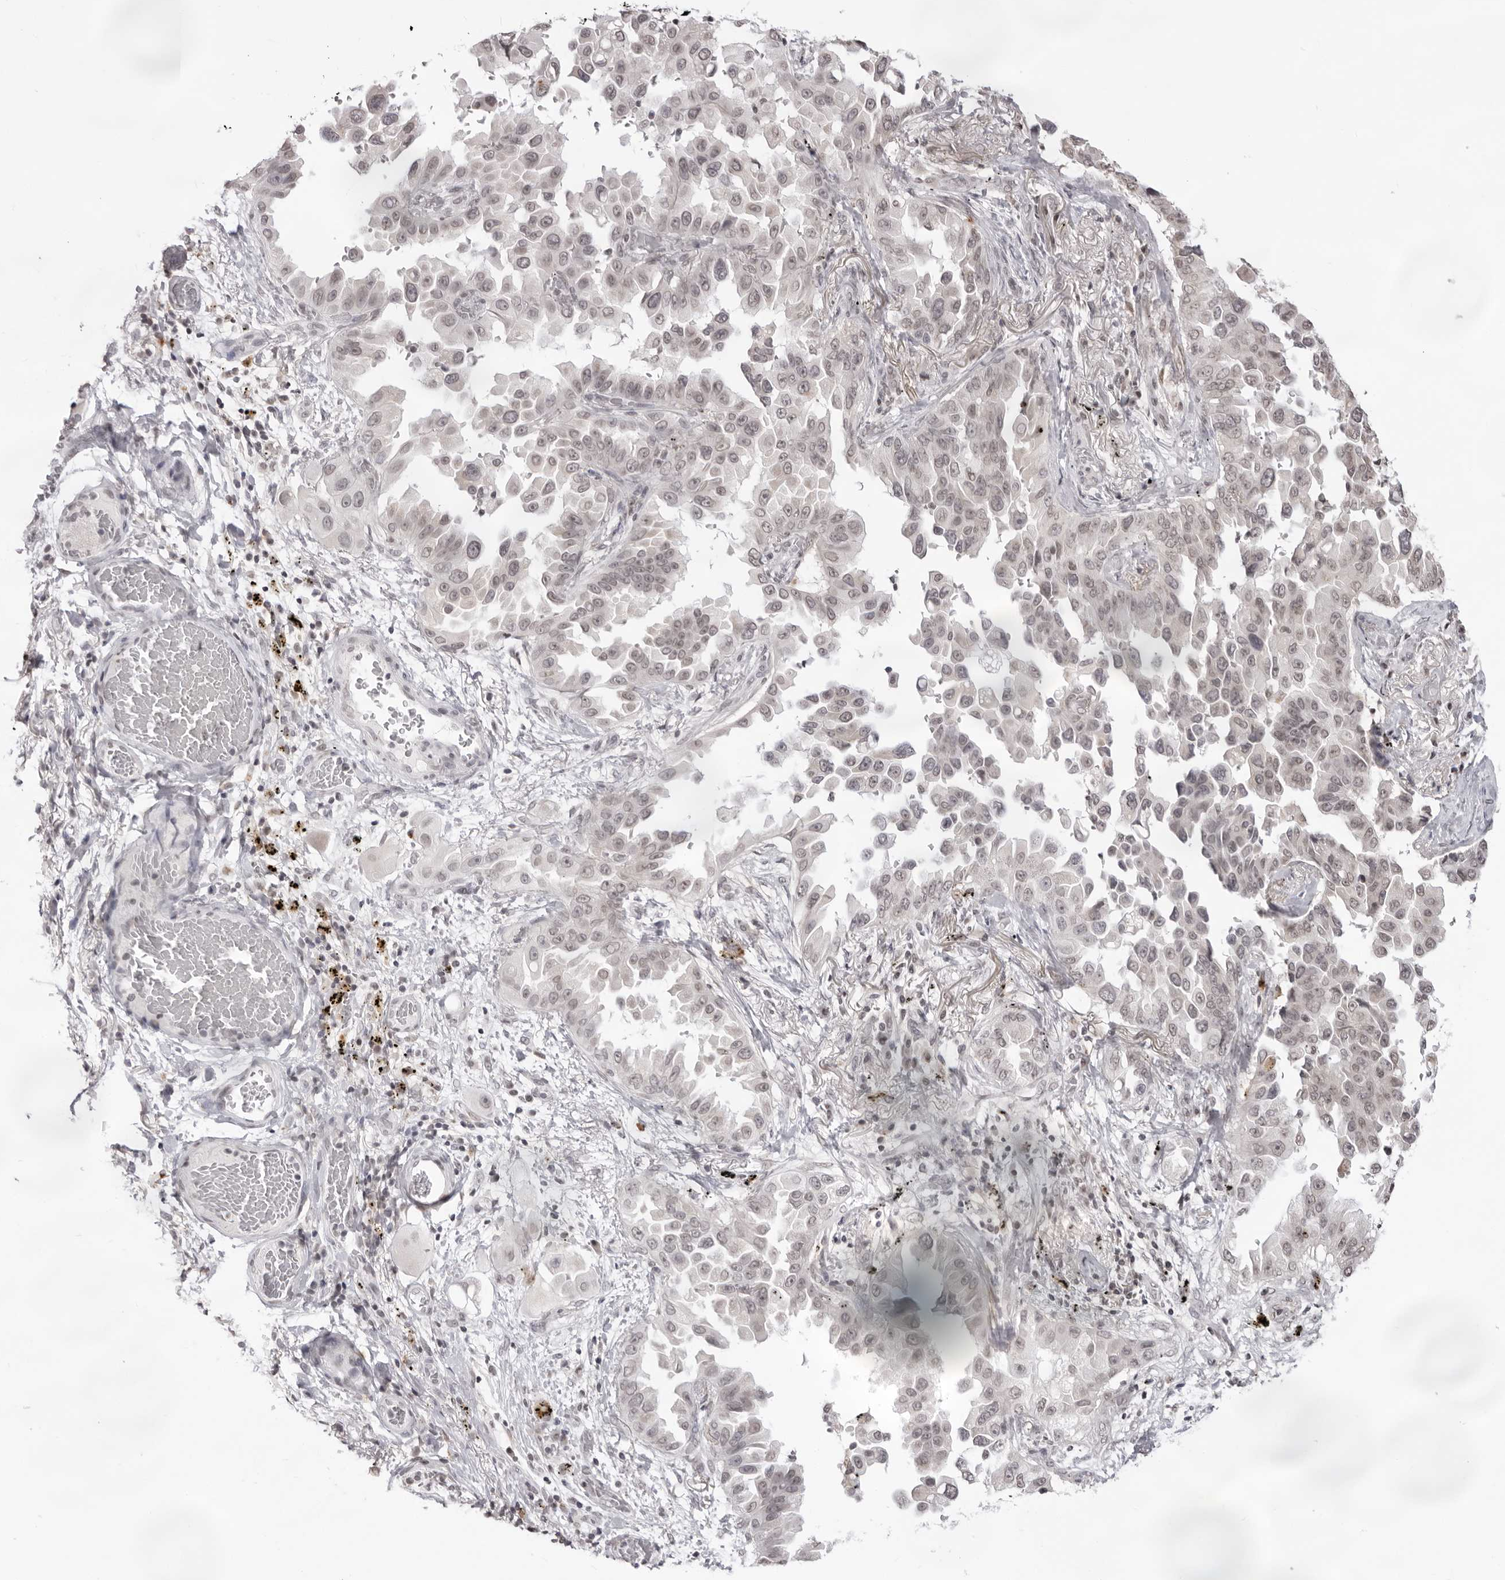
{"staining": {"intensity": "weak", "quantity": "25%-75%", "location": "nuclear"}, "tissue": "lung cancer", "cell_type": "Tumor cells", "image_type": "cancer", "snomed": [{"axis": "morphology", "description": "Adenocarcinoma, NOS"}, {"axis": "topography", "description": "Lung"}], "caption": "Lung cancer stained with a brown dye reveals weak nuclear positive expression in about 25%-75% of tumor cells.", "gene": "NTM", "patient": {"sex": "female", "age": 67}}